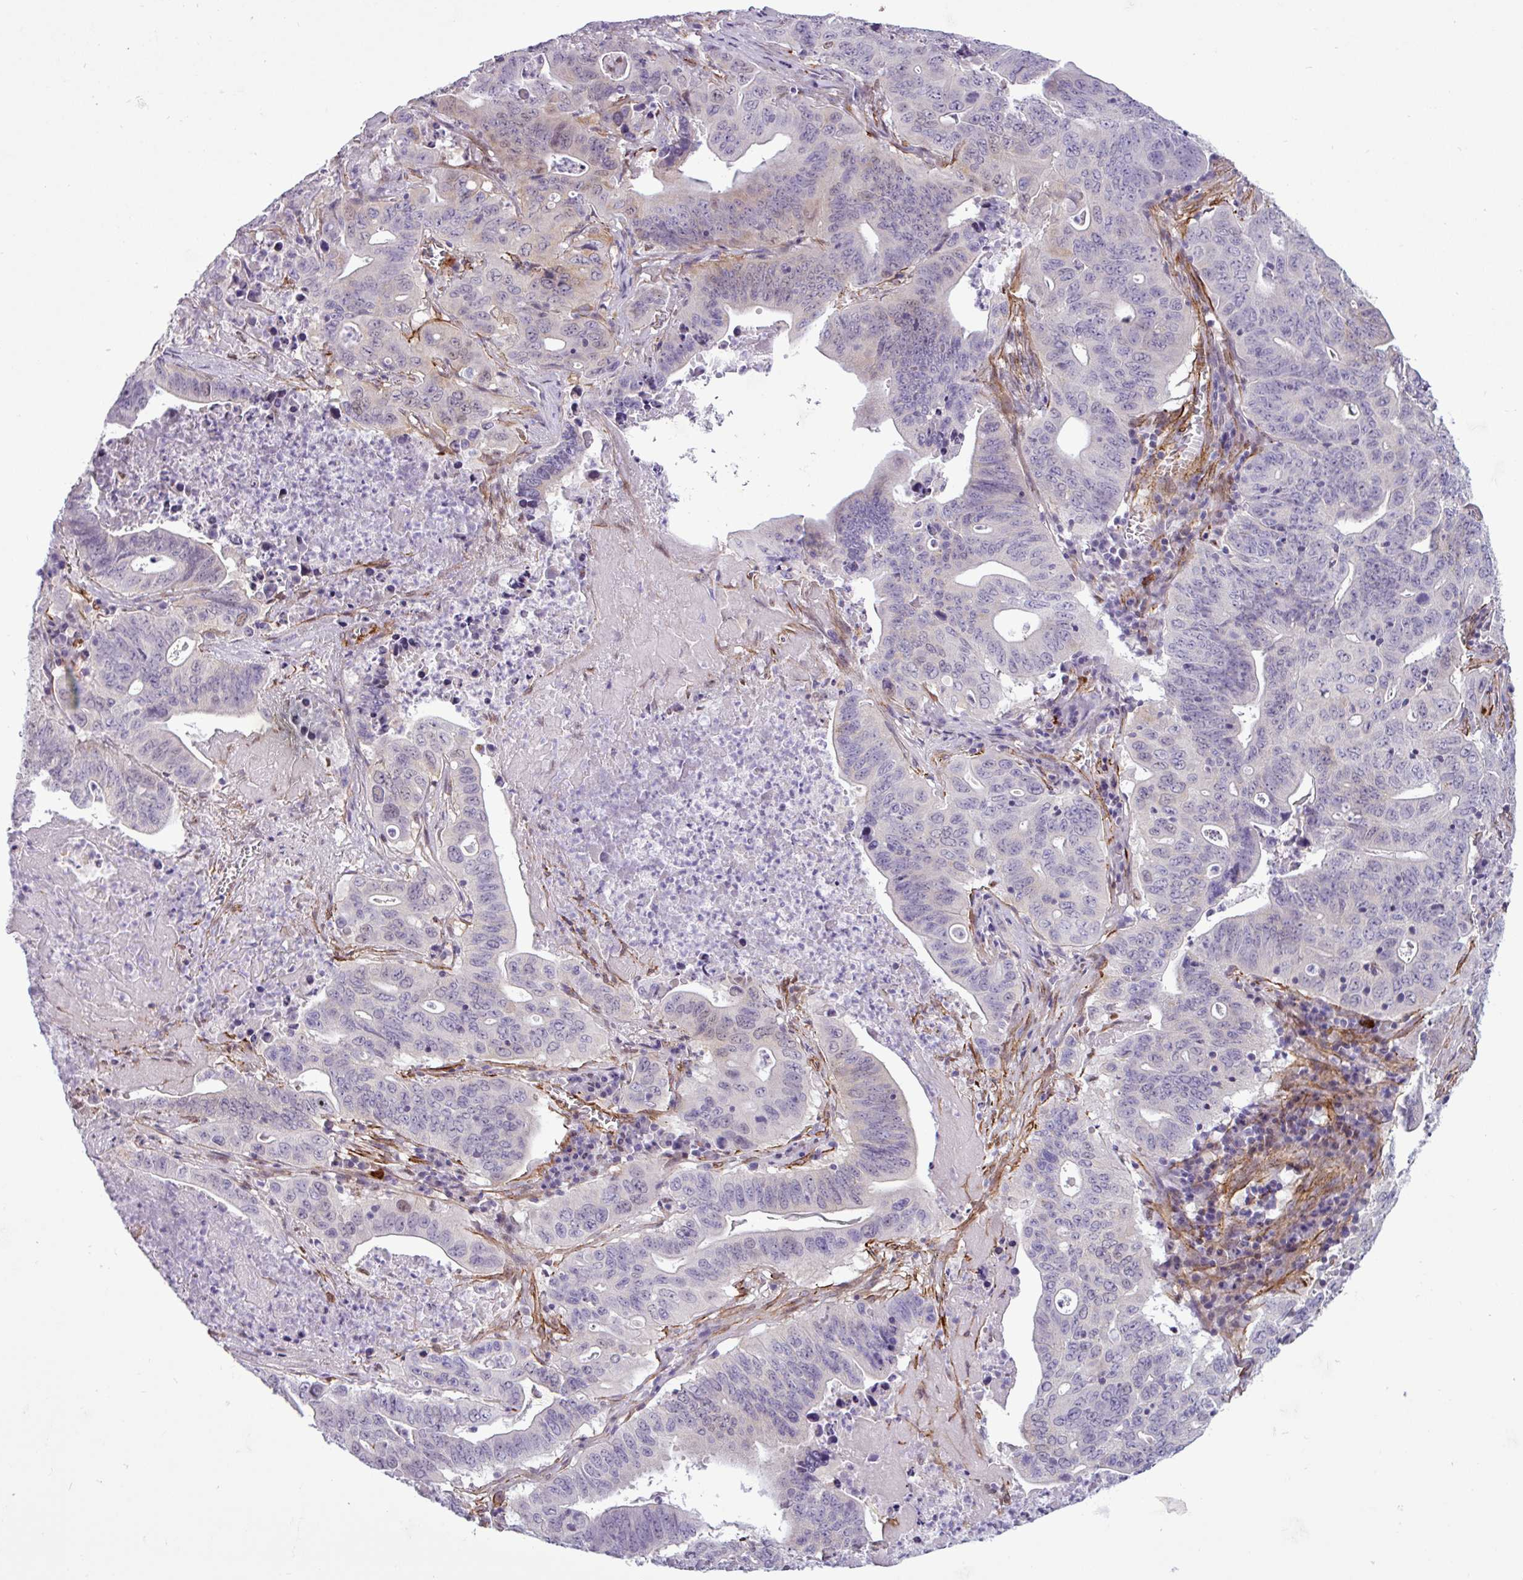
{"staining": {"intensity": "negative", "quantity": "none", "location": "none"}, "tissue": "lung cancer", "cell_type": "Tumor cells", "image_type": "cancer", "snomed": [{"axis": "morphology", "description": "Adenocarcinoma, NOS"}, {"axis": "topography", "description": "Lung"}], "caption": "Tumor cells show no significant protein expression in lung cancer (adenocarcinoma).", "gene": "ATP10A", "patient": {"sex": "female", "age": 60}}